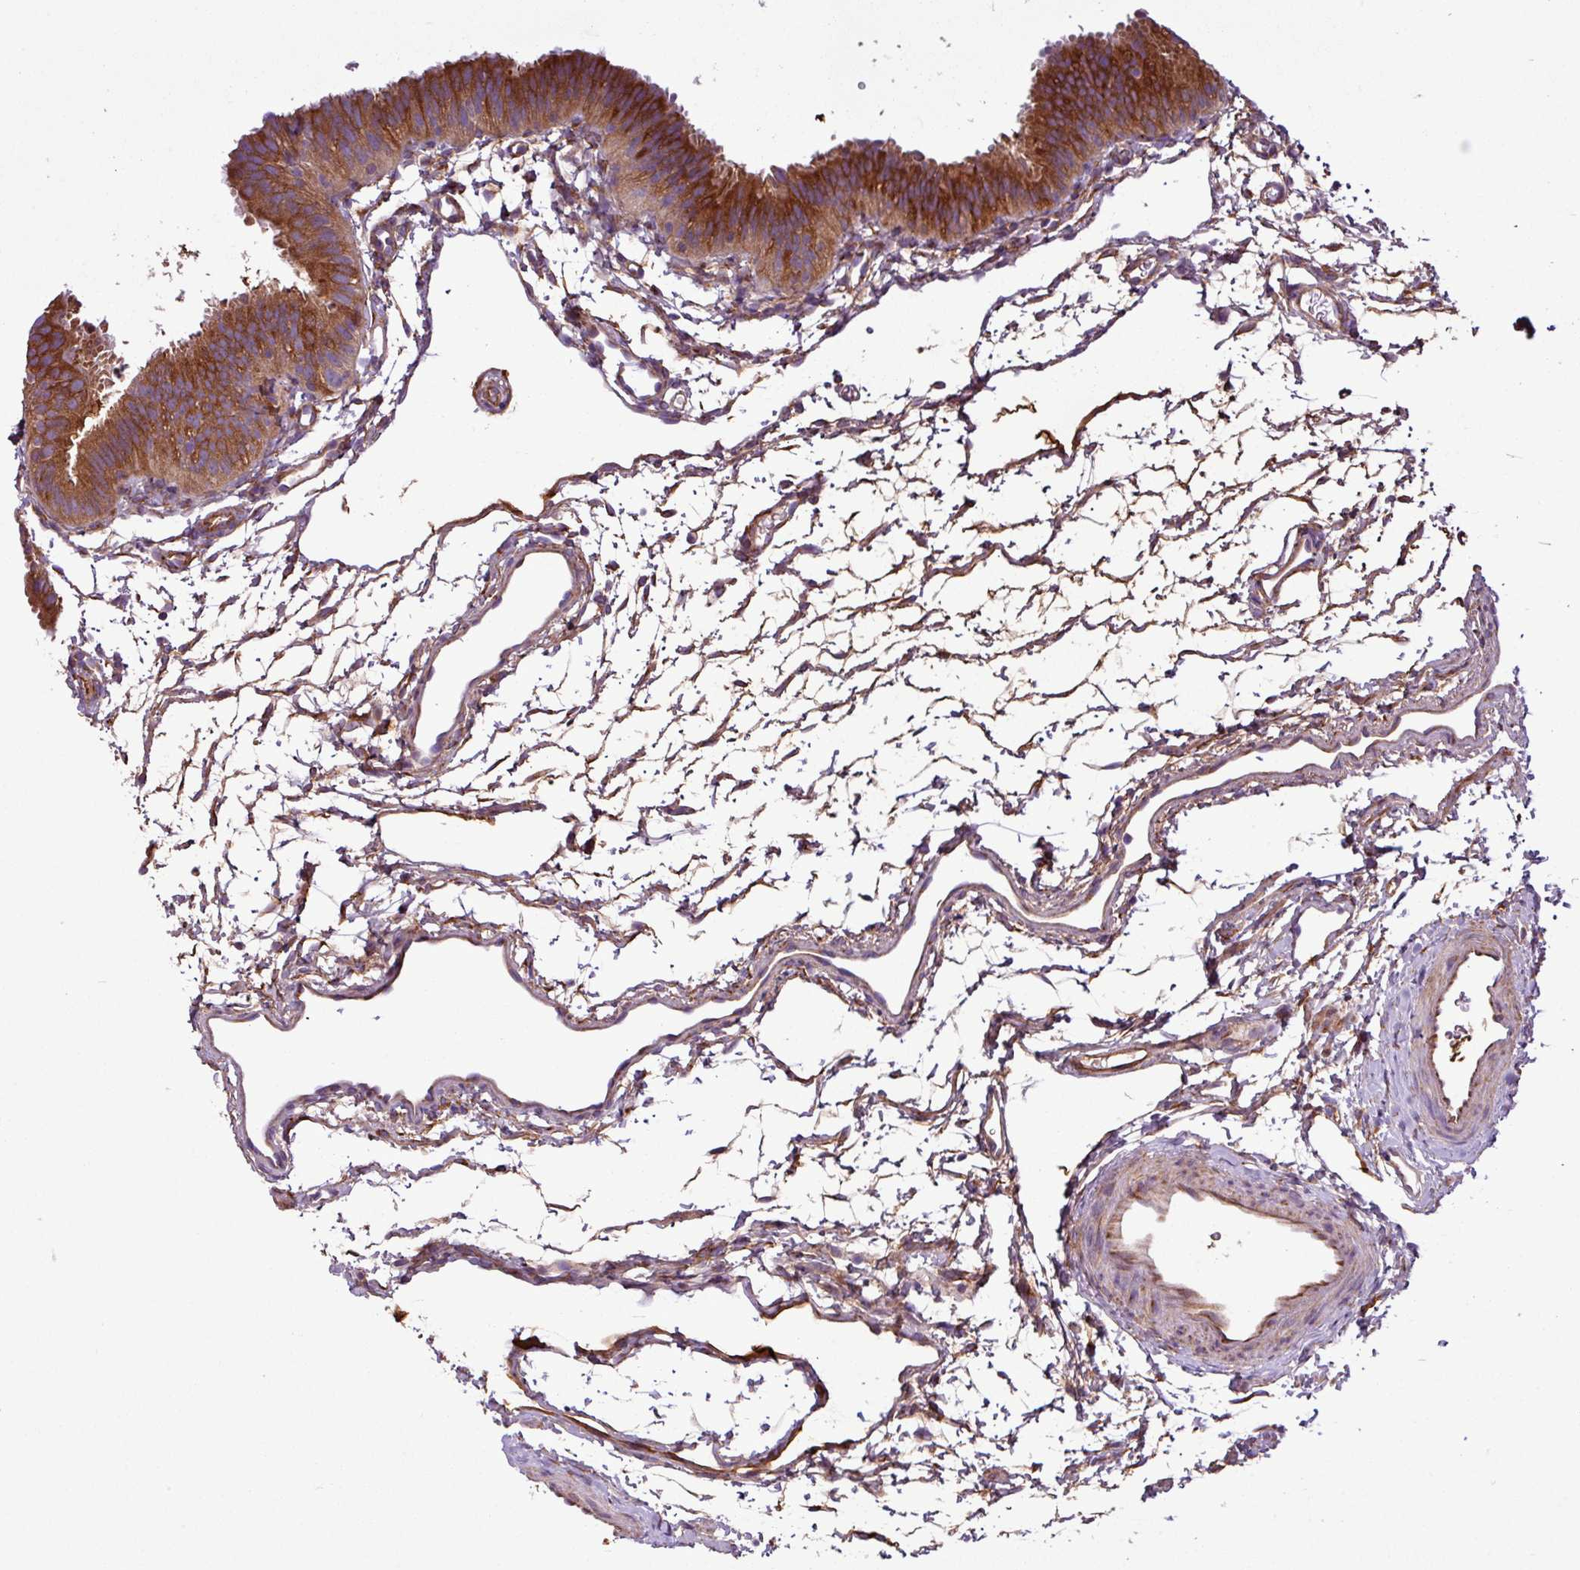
{"staining": {"intensity": "strong", "quantity": ">75%", "location": "cytoplasmic/membranous"}, "tissue": "fallopian tube", "cell_type": "Glandular cells", "image_type": "normal", "snomed": [{"axis": "morphology", "description": "Normal tissue, NOS"}, {"axis": "topography", "description": "Fallopian tube"}], "caption": "DAB immunohistochemical staining of unremarkable fallopian tube exhibits strong cytoplasmic/membranous protein positivity in about >75% of glandular cells. Using DAB (brown) and hematoxylin (blue) stains, captured at high magnification using brightfield microscopy.", "gene": "CWH43", "patient": {"sex": "female", "age": 35}}